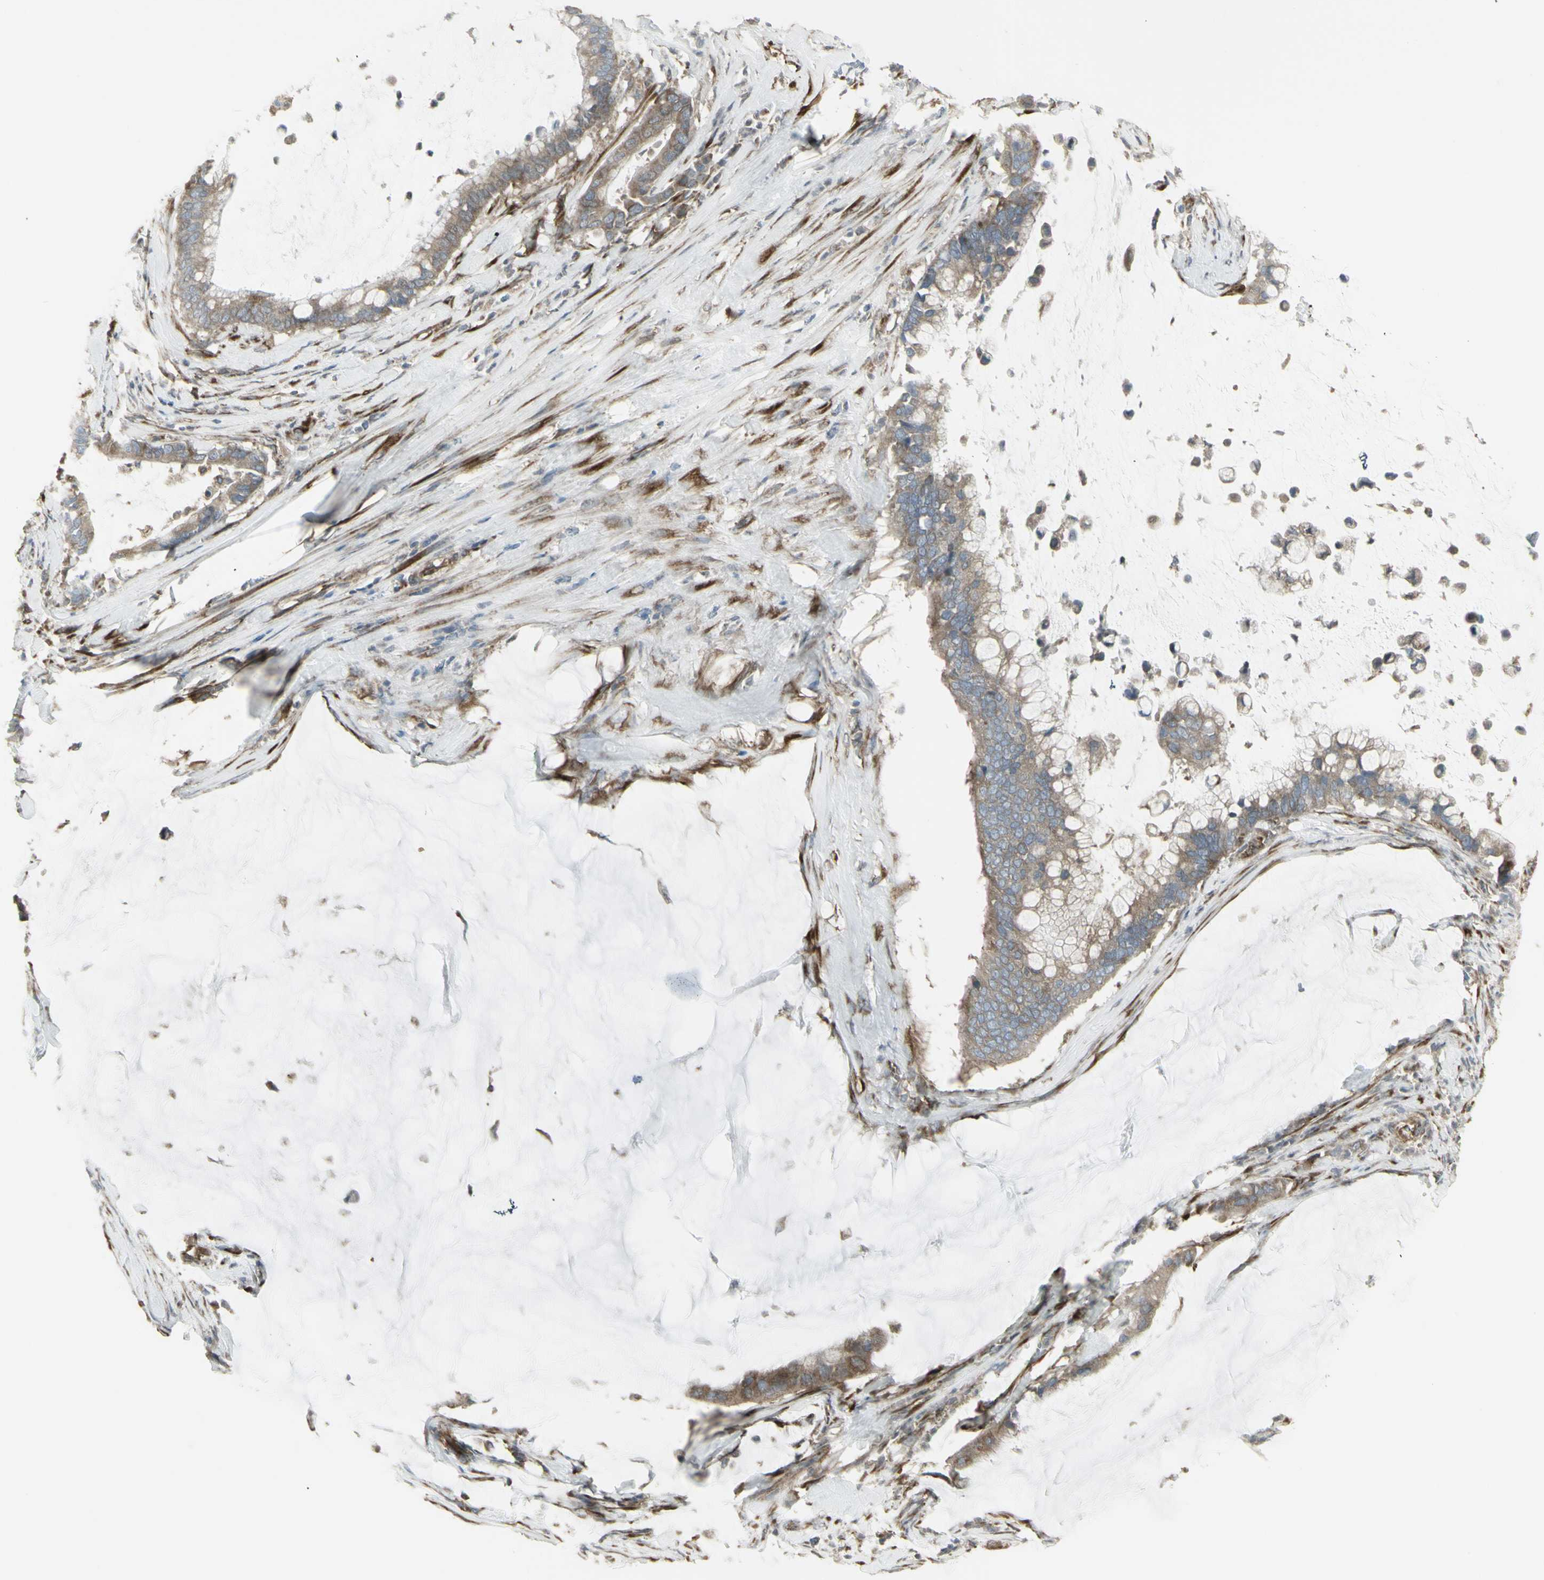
{"staining": {"intensity": "weak", "quantity": ">75%", "location": "cytoplasmic/membranous"}, "tissue": "pancreatic cancer", "cell_type": "Tumor cells", "image_type": "cancer", "snomed": [{"axis": "morphology", "description": "Adenocarcinoma, NOS"}, {"axis": "topography", "description": "Pancreas"}], "caption": "The photomicrograph exhibits immunohistochemical staining of pancreatic adenocarcinoma. There is weak cytoplasmic/membranous staining is present in approximately >75% of tumor cells.", "gene": "FKBP3", "patient": {"sex": "male", "age": 41}}